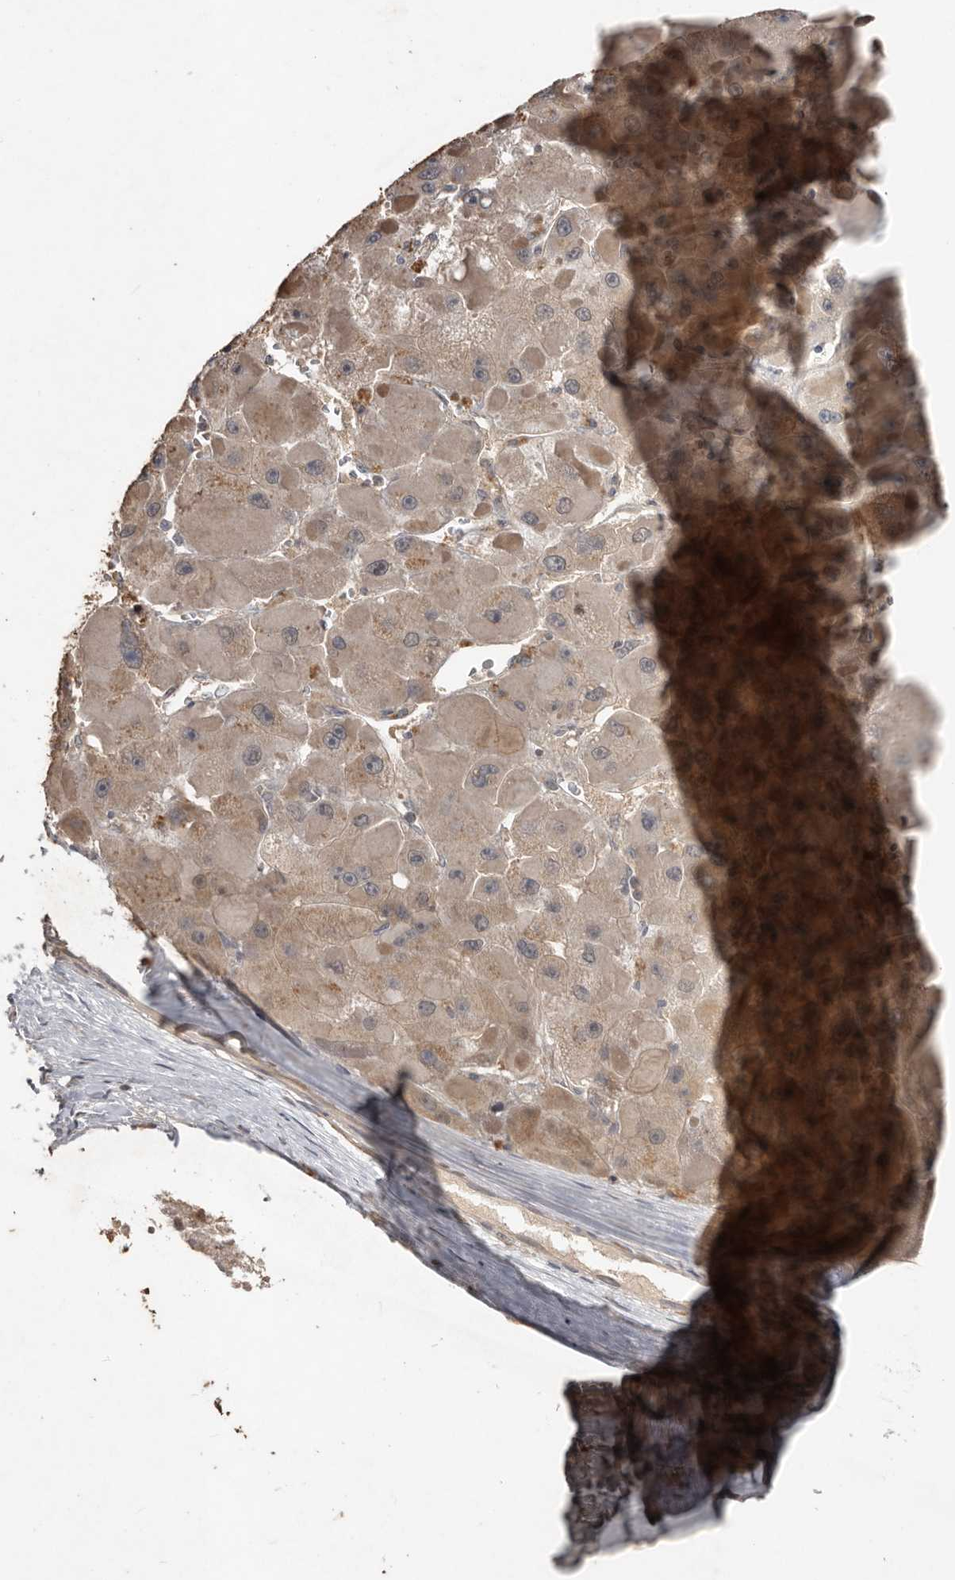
{"staining": {"intensity": "moderate", "quantity": ">75%", "location": "cytoplasmic/membranous"}, "tissue": "liver cancer", "cell_type": "Tumor cells", "image_type": "cancer", "snomed": [{"axis": "morphology", "description": "Carcinoma, Hepatocellular, NOS"}, {"axis": "topography", "description": "Liver"}], "caption": "Immunohistochemical staining of human liver hepatocellular carcinoma exhibits medium levels of moderate cytoplasmic/membranous protein expression in about >75% of tumor cells.", "gene": "BAMBI", "patient": {"sex": "female", "age": 73}}